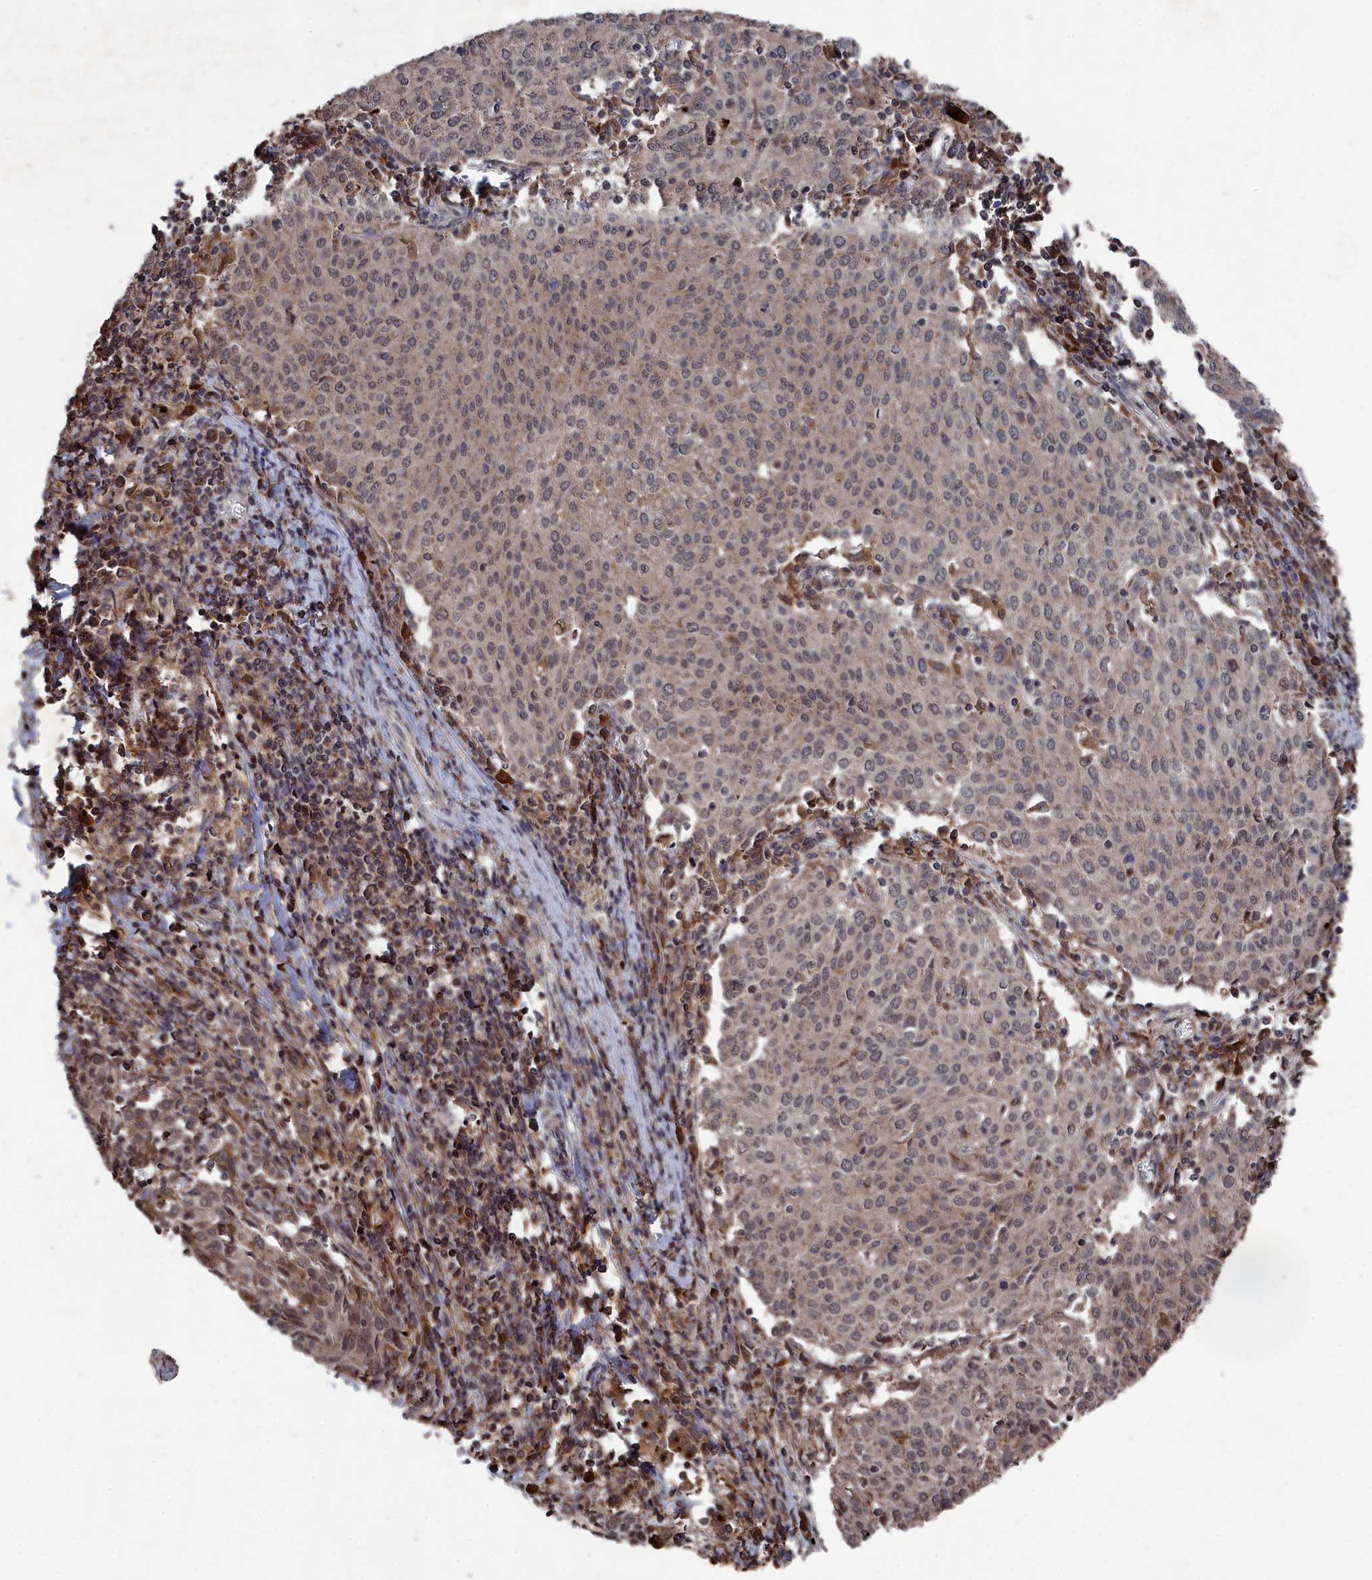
{"staining": {"intensity": "weak", "quantity": "25%-75%", "location": "cytoplasmic/membranous"}, "tissue": "cervical cancer", "cell_type": "Tumor cells", "image_type": "cancer", "snomed": [{"axis": "morphology", "description": "Squamous cell carcinoma, NOS"}, {"axis": "topography", "description": "Cervix"}], "caption": "DAB (3,3'-diaminobenzidine) immunohistochemical staining of human cervical squamous cell carcinoma shows weak cytoplasmic/membranous protein expression in approximately 25%-75% of tumor cells.", "gene": "CEACAM21", "patient": {"sex": "female", "age": 46}}